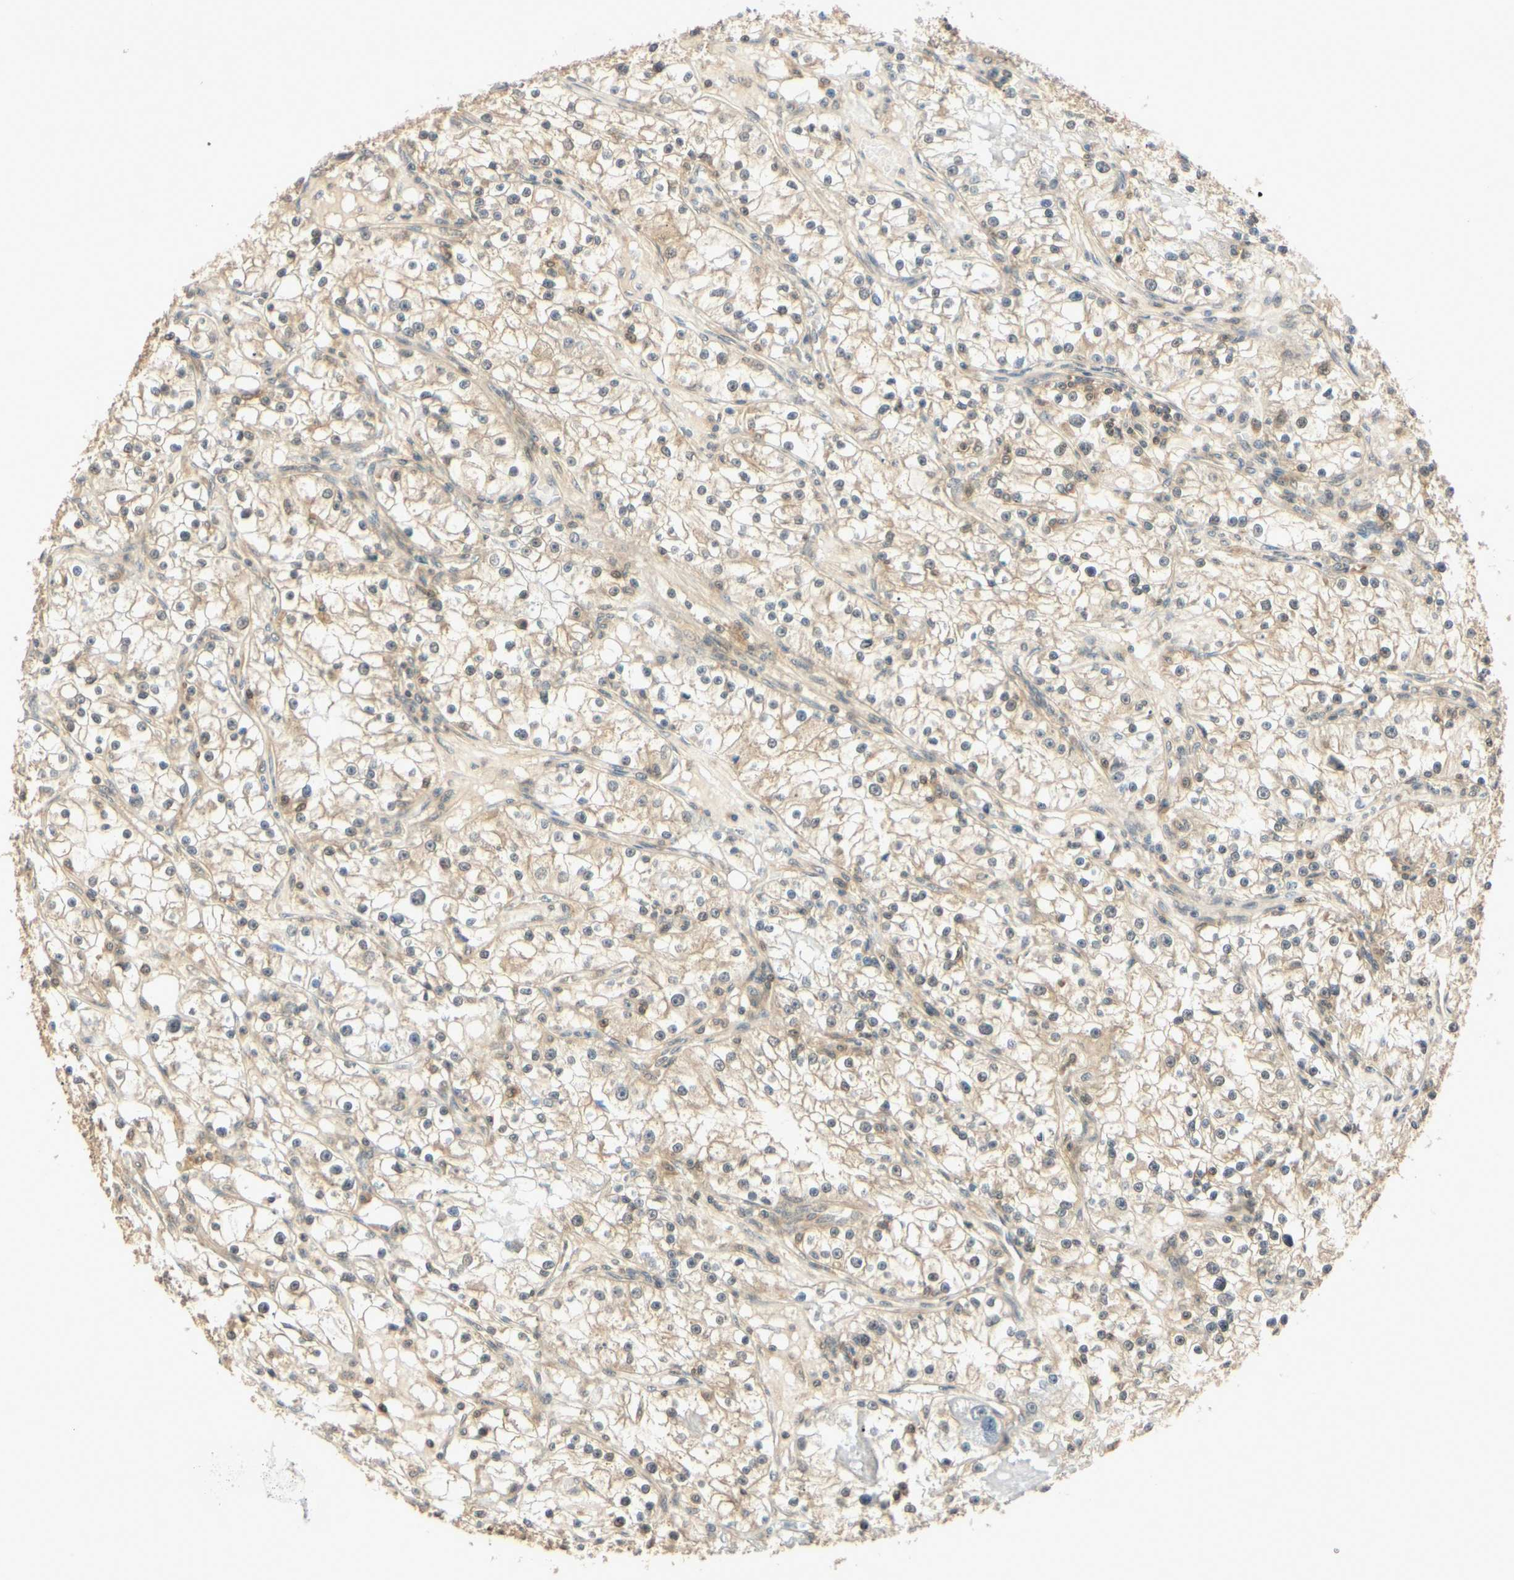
{"staining": {"intensity": "weak", "quantity": "25%-75%", "location": "cytoplasmic/membranous,nuclear"}, "tissue": "renal cancer", "cell_type": "Tumor cells", "image_type": "cancer", "snomed": [{"axis": "morphology", "description": "Adenocarcinoma, NOS"}, {"axis": "topography", "description": "Kidney"}], "caption": "Immunohistochemistry of adenocarcinoma (renal) shows low levels of weak cytoplasmic/membranous and nuclear positivity in about 25%-75% of tumor cells.", "gene": "UBE2Z", "patient": {"sex": "male", "age": 56}}